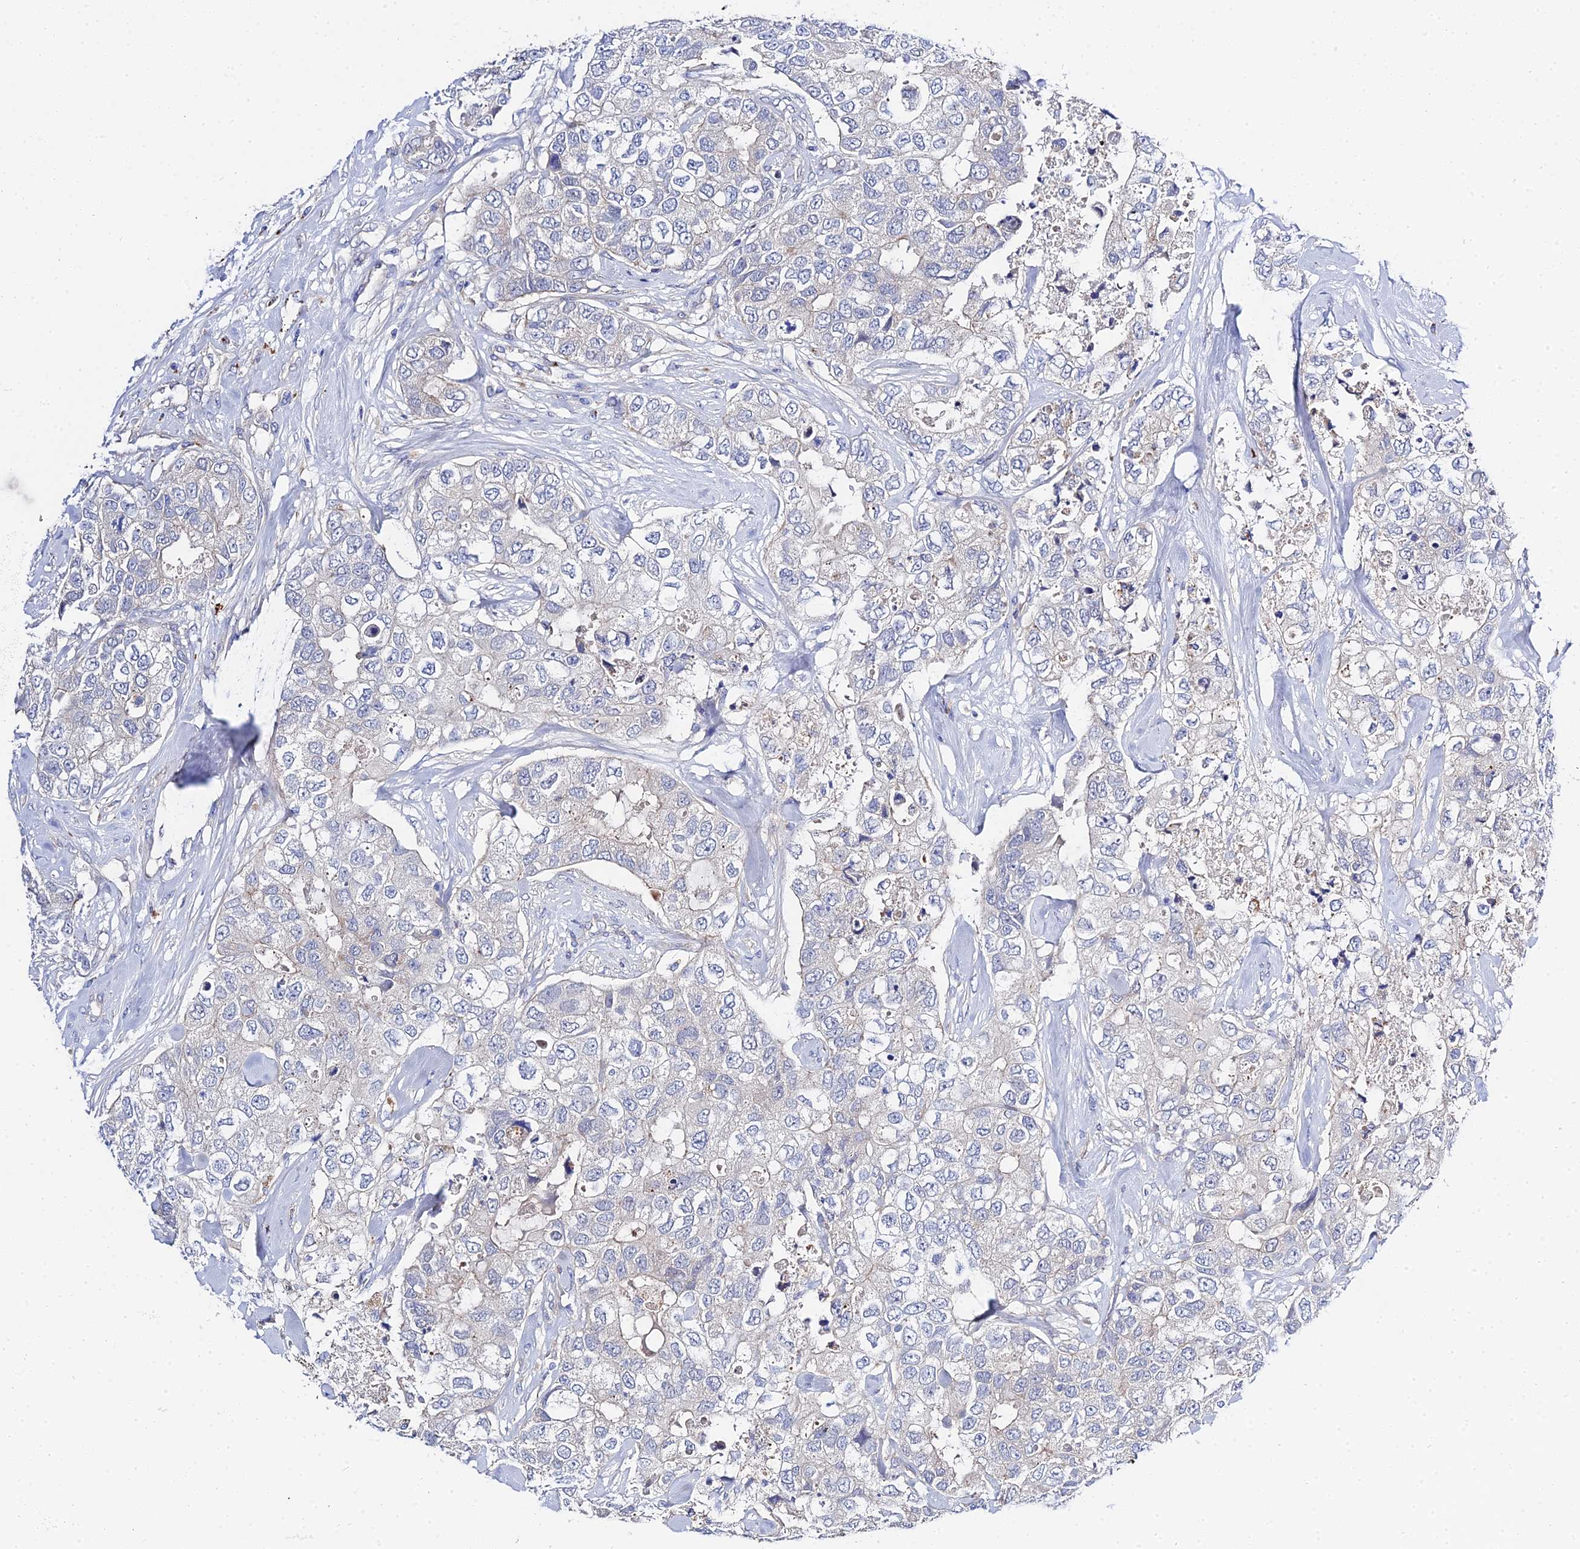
{"staining": {"intensity": "negative", "quantity": "none", "location": "none"}, "tissue": "breast cancer", "cell_type": "Tumor cells", "image_type": "cancer", "snomed": [{"axis": "morphology", "description": "Duct carcinoma"}, {"axis": "topography", "description": "Breast"}], "caption": "Immunohistochemistry histopathology image of invasive ductal carcinoma (breast) stained for a protein (brown), which shows no positivity in tumor cells. (Immunohistochemistry (ihc), brightfield microscopy, high magnification).", "gene": "APOBEC3H", "patient": {"sex": "female", "age": 62}}